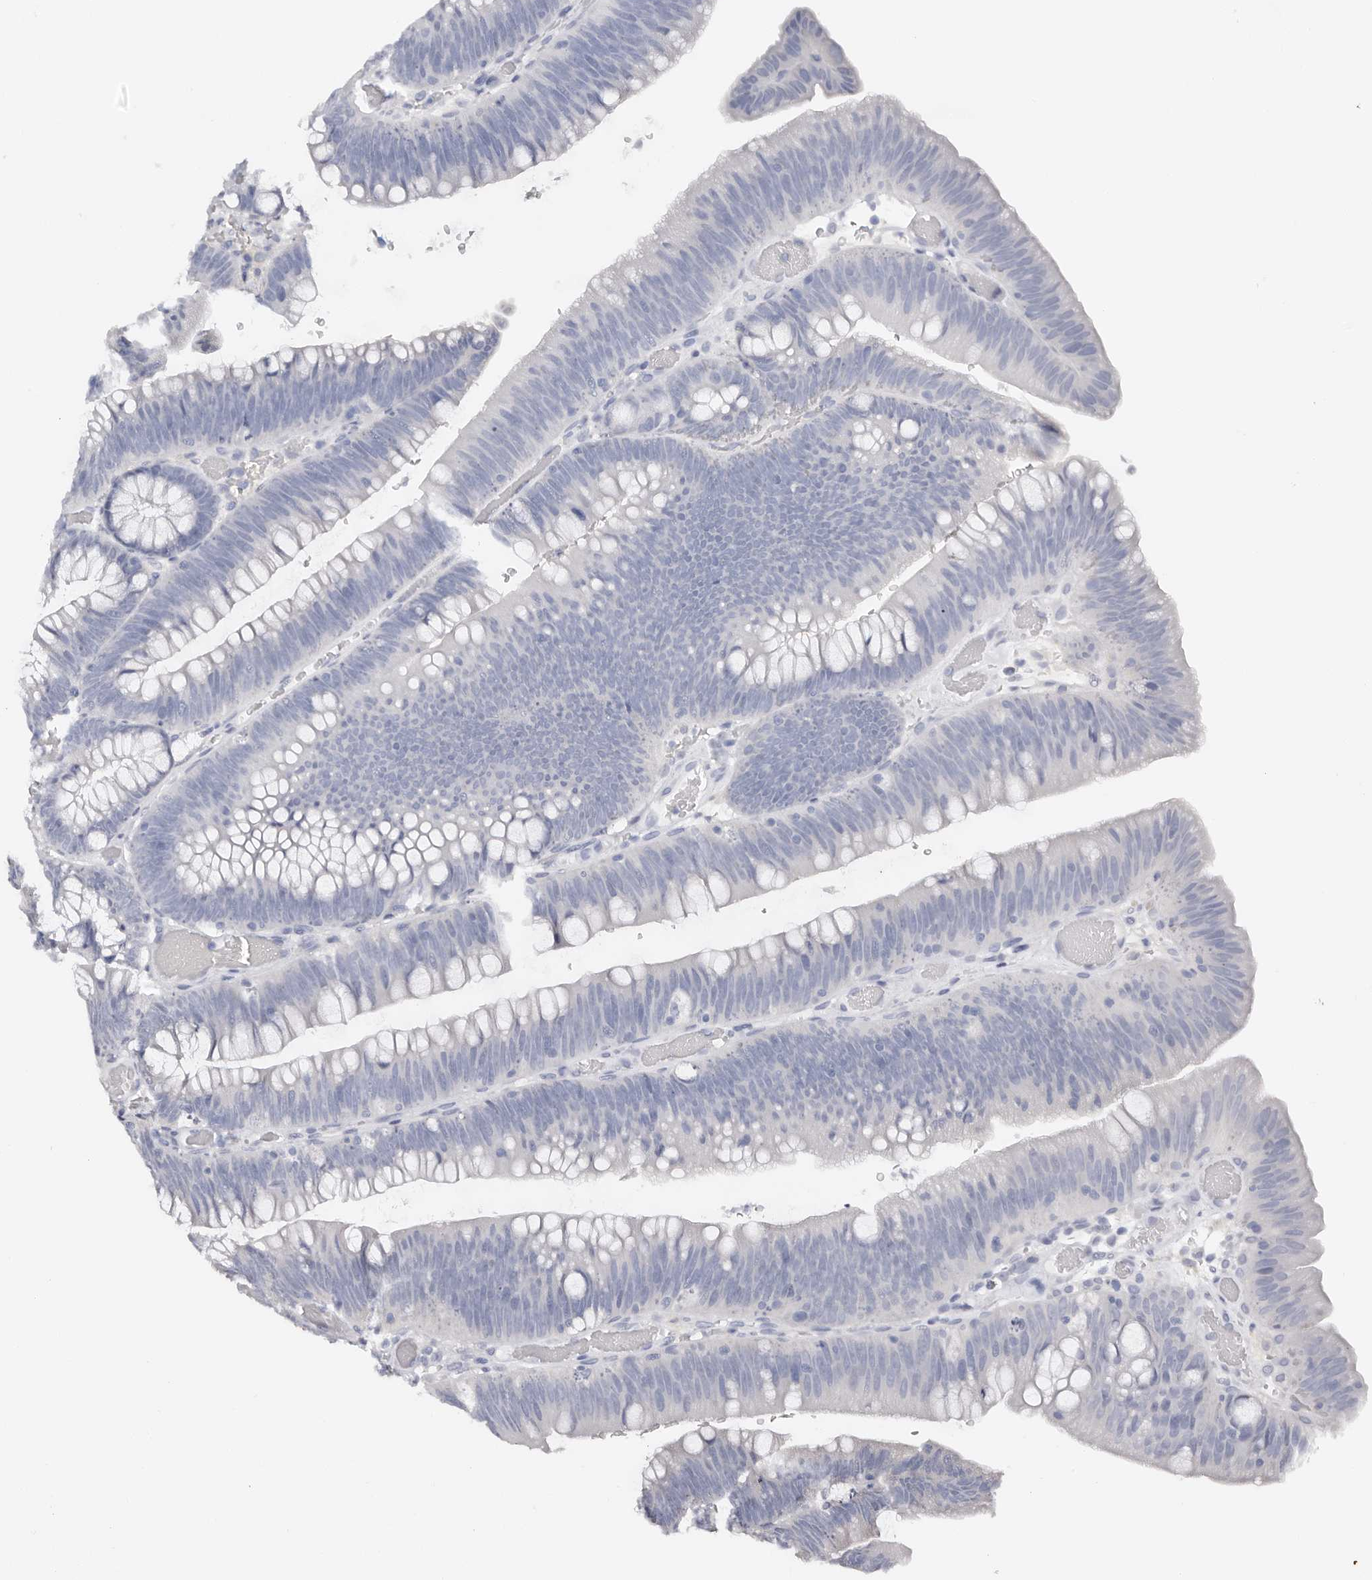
{"staining": {"intensity": "negative", "quantity": "none", "location": "none"}, "tissue": "colorectal cancer", "cell_type": "Tumor cells", "image_type": "cancer", "snomed": [{"axis": "morphology", "description": "Normal tissue, NOS"}, {"axis": "topography", "description": "Colon"}], "caption": "Micrograph shows no protein expression in tumor cells of colorectal cancer tissue.", "gene": "ROM1", "patient": {"sex": "female", "age": 82}}